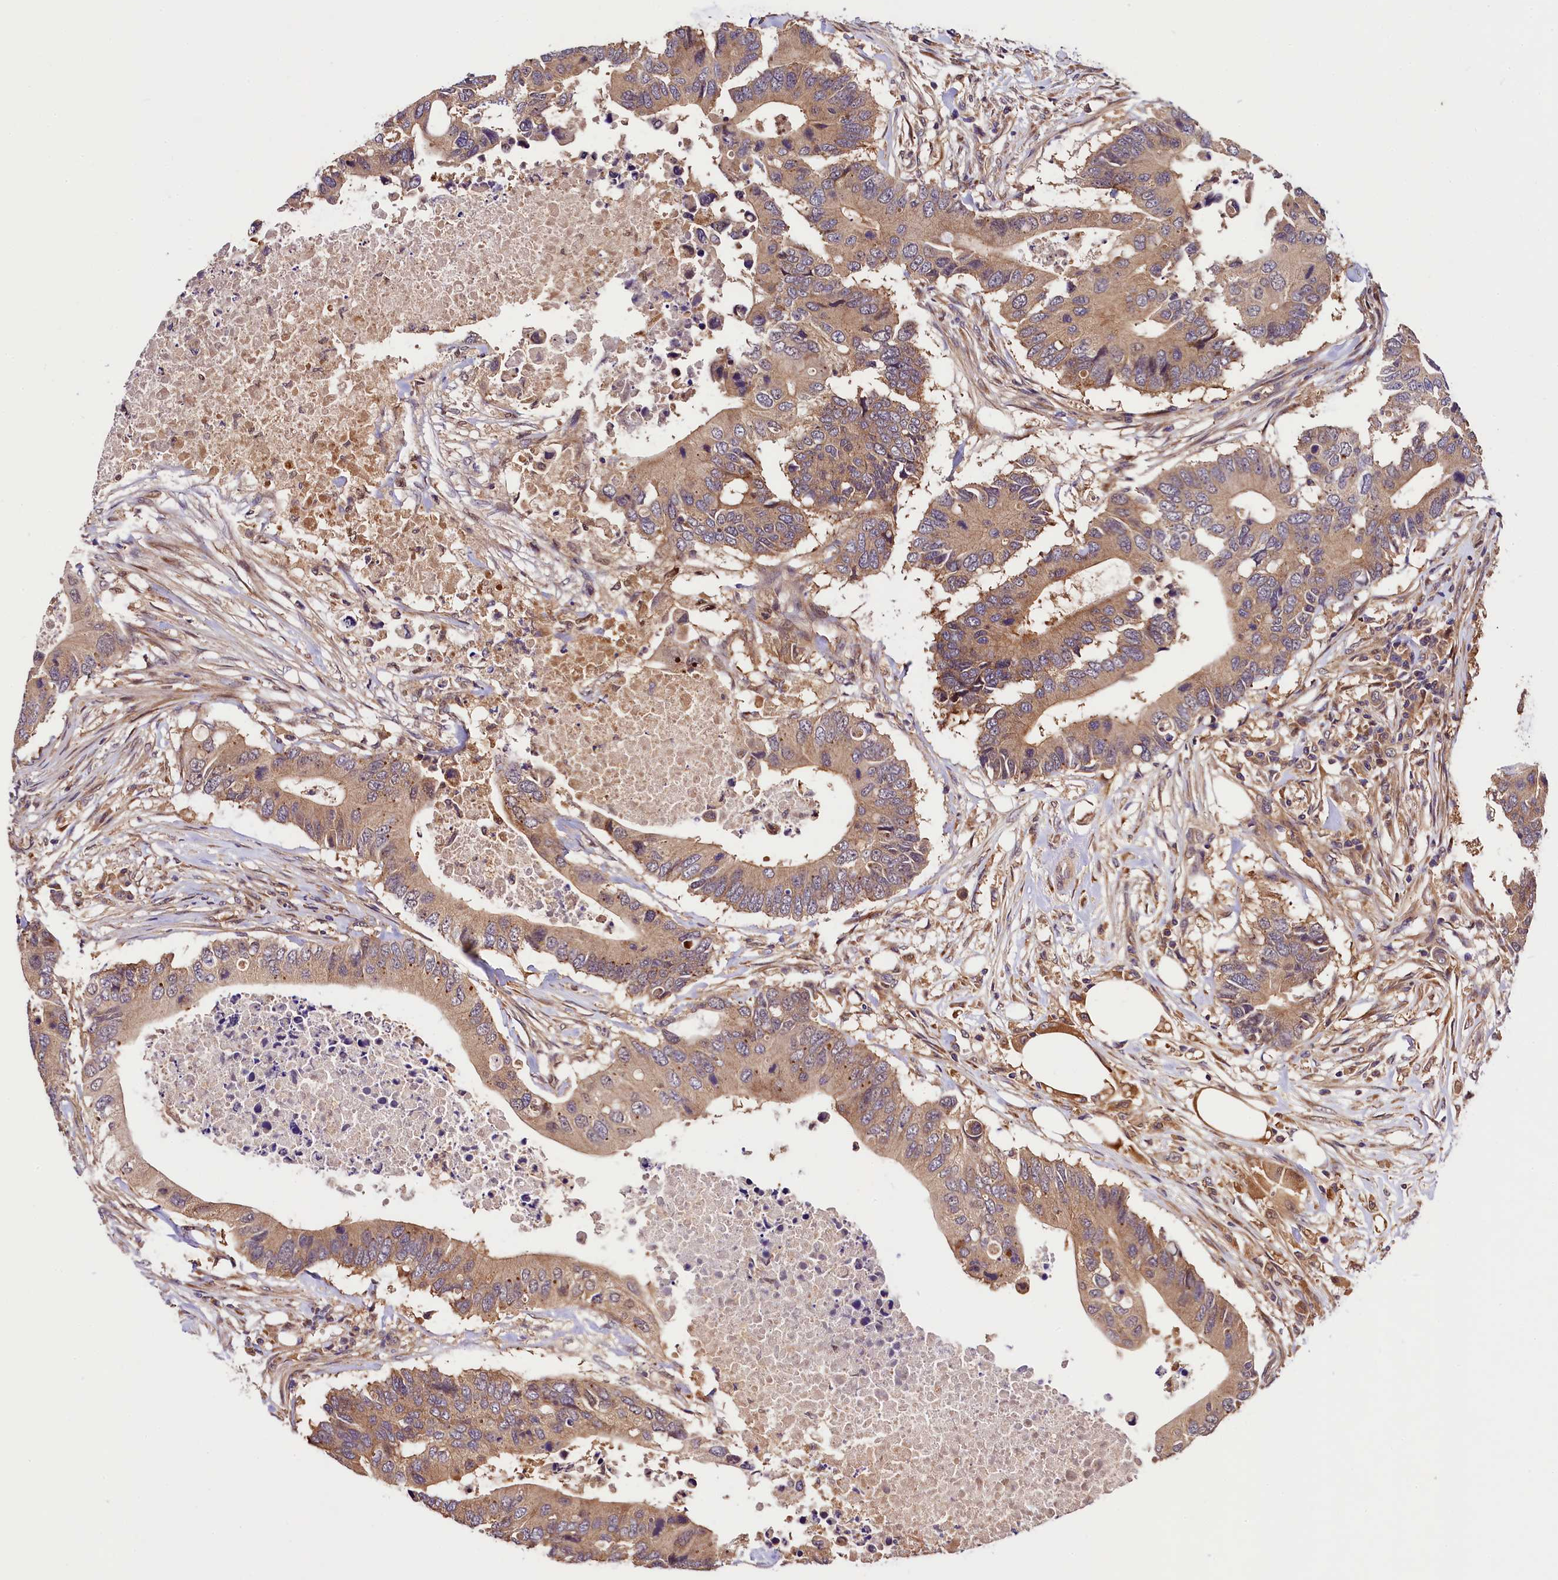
{"staining": {"intensity": "moderate", "quantity": ">75%", "location": "cytoplasmic/membranous"}, "tissue": "colorectal cancer", "cell_type": "Tumor cells", "image_type": "cancer", "snomed": [{"axis": "morphology", "description": "Adenocarcinoma, NOS"}, {"axis": "topography", "description": "Colon"}], "caption": "Immunohistochemical staining of human colorectal adenocarcinoma reveals medium levels of moderate cytoplasmic/membranous protein positivity in approximately >75% of tumor cells.", "gene": "VPS35", "patient": {"sex": "male", "age": 71}}